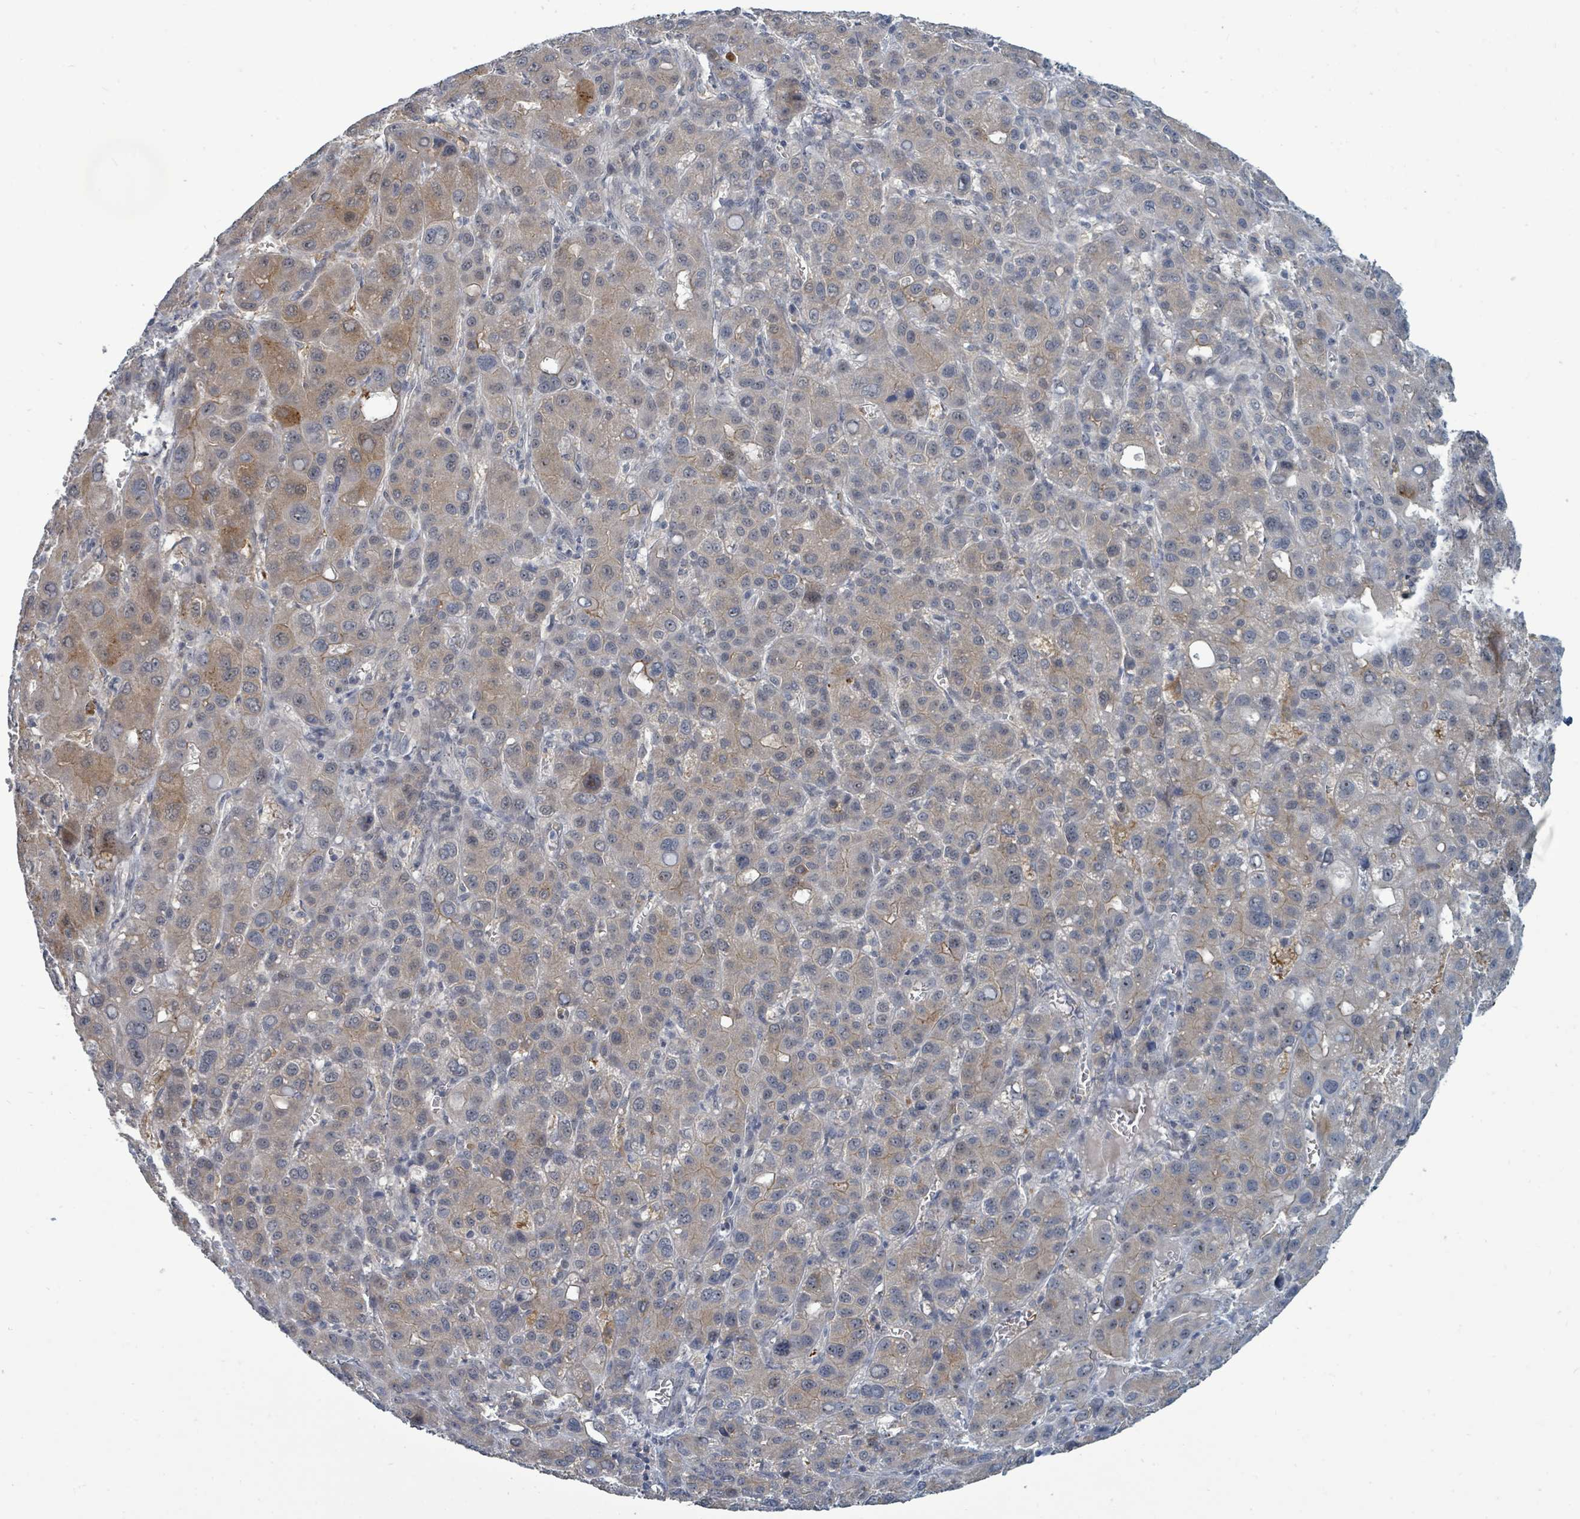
{"staining": {"intensity": "moderate", "quantity": "<25%", "location": "cytoplasmic/membranous"}, "tissue": "liver cancer", "cell_type": "Tumor cells", "image_type": "cancer", "snomed": [{"axis": "morphology", "description": "Carcinoma, Hepatocellular, NOS"}, {"axis": "topography", "description": "Liver"}], "caption": "High-power microscopy captured an immunohistochemistry (IHC) image of liver cancer (hepatocellular carcinoma), revealing moderate cytoplasmic/membranous expression in approximately <25% of tumor cells. (Brightfield microscopy of DAB IHC at high magnification).", "gene": "TRDMT1", "patient": {"sex": "male", "age": 55}}